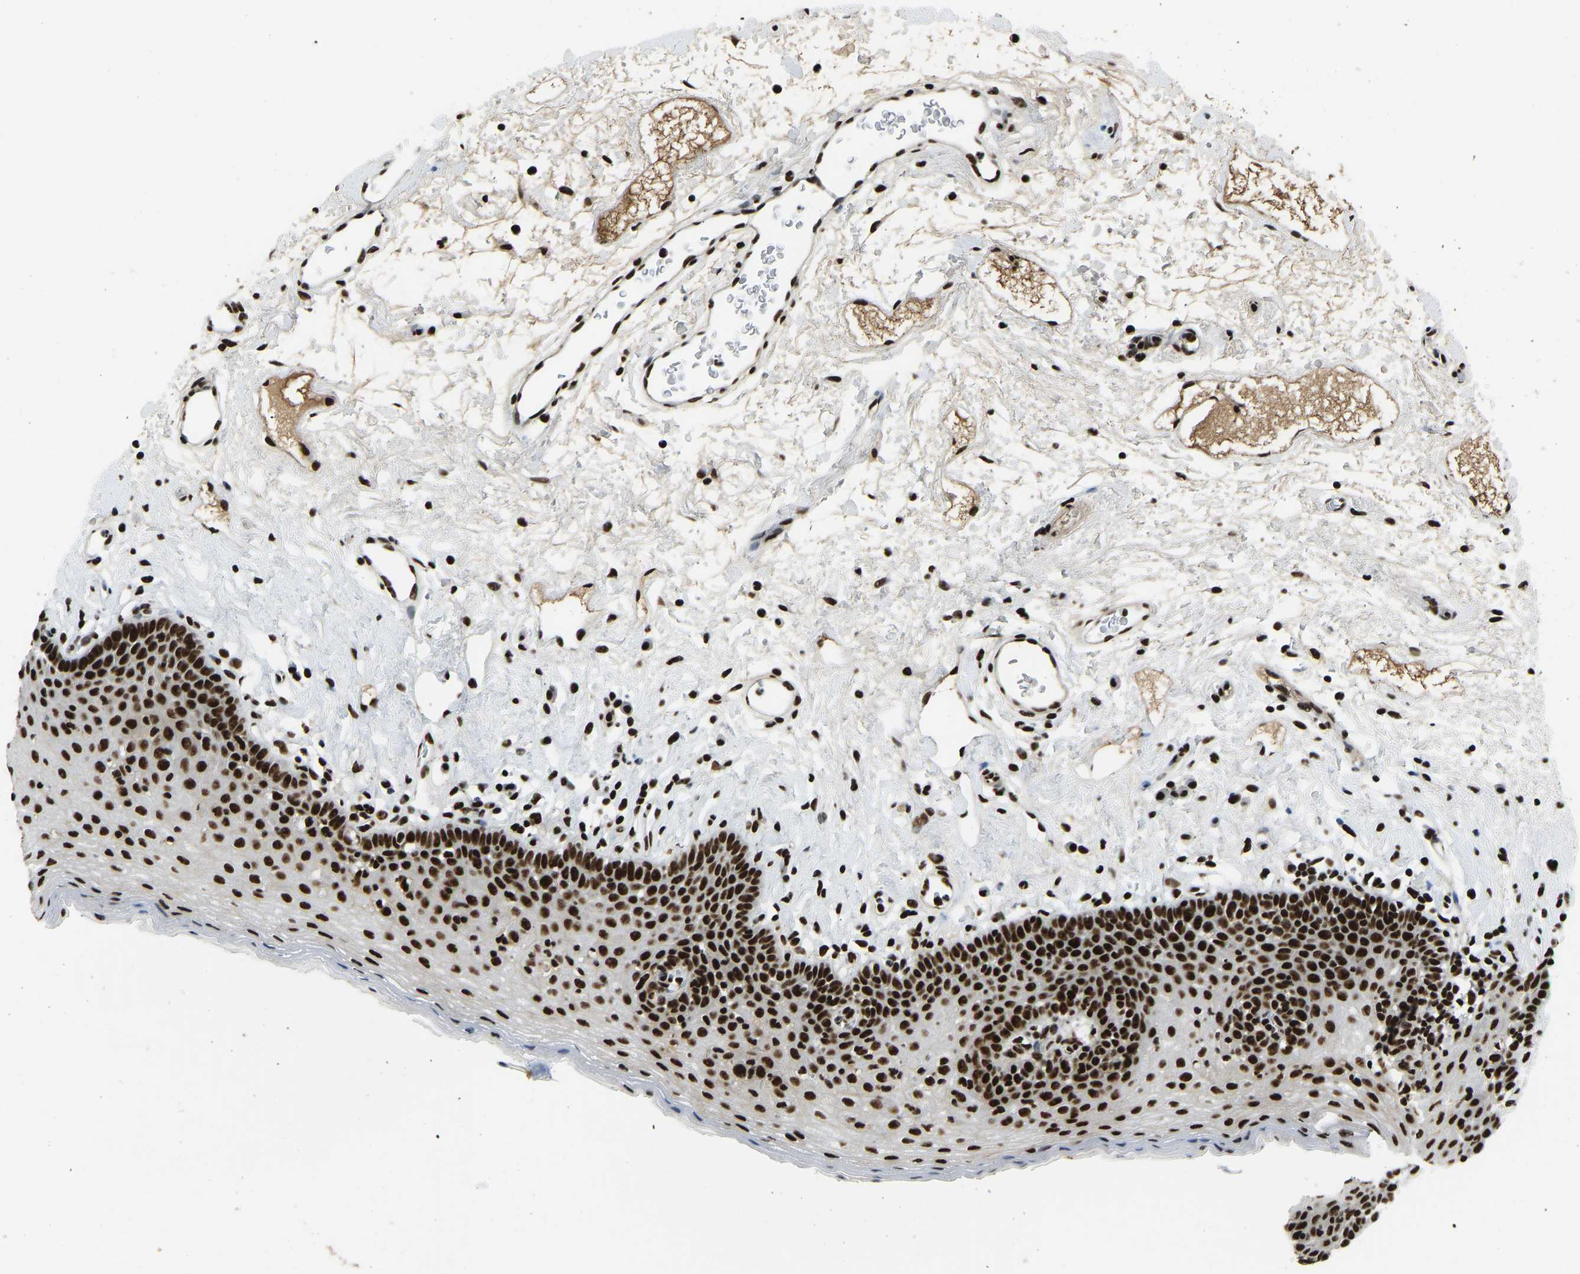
{"staining": {"intensity": "strong", "quantity": ">75%", "location": "nuclear"}, "tissue": "oral mucosa", "cell_type": "Squamous epithelial cells", "image_type": "normal", "snomed": [{"axis": "morphology", "description": "Normal tissue, NOS"}, {"axis": "topography", "description": "Oral tissue"}], "caption": "Protein positivity by immunohistochemistry shows strong nuclear staining in about >75% of squamous epithelial cells in benign oral mucosa. (brown staining indicates protein expression, while blue staining denotes nuclei).", "gene": "FOXK1", "patient": {"sex": "male", "age": 66}}